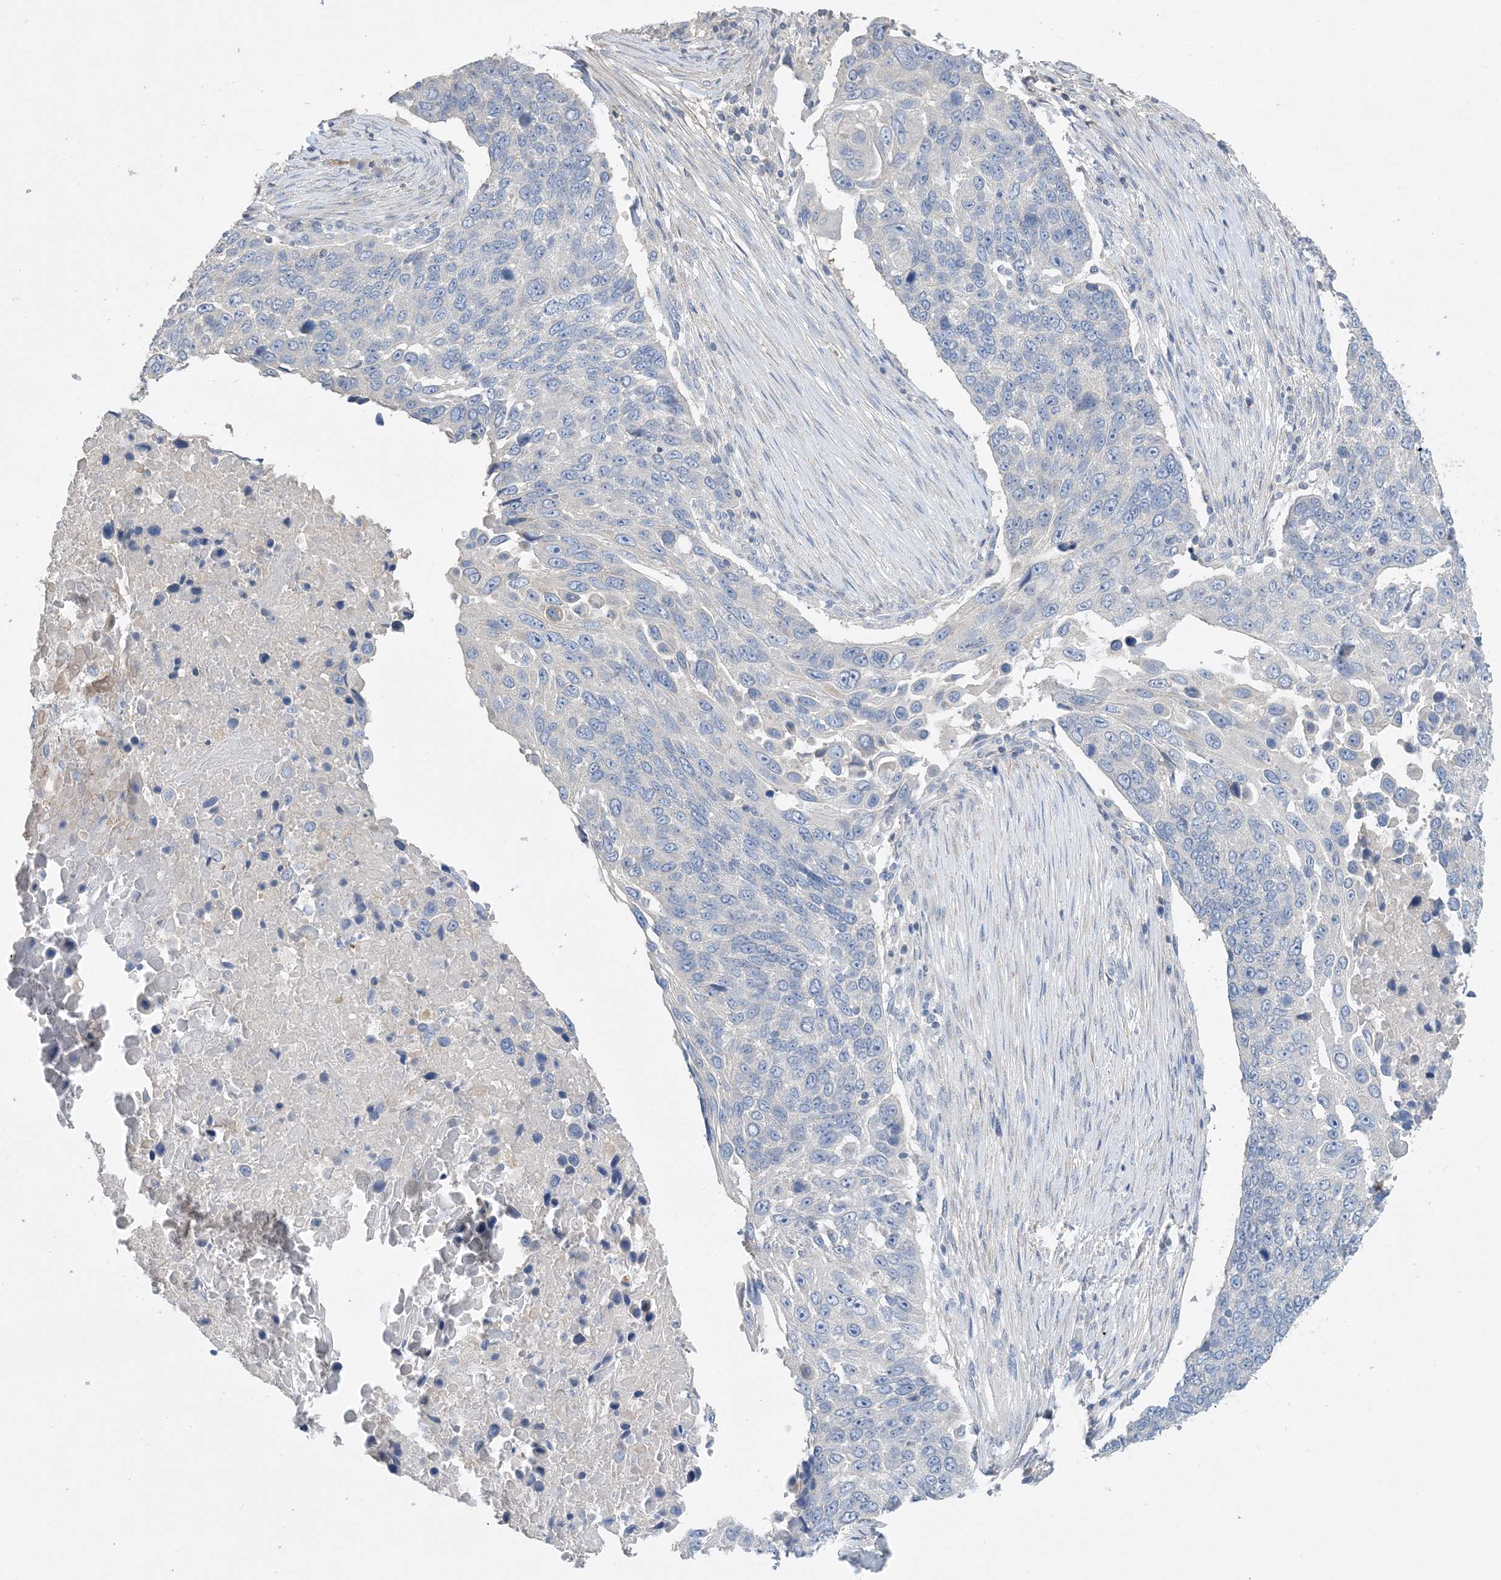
{"staining": {"intensity": "negative", "quantity": "none", "location": "none"}, "tissue": "lung cancer", "cell_type": "Tumor cells", "image_type": "cancer", "snomed": [{"axis": "morphology", "description": "Squamous cell carcinoma, NOS"}, {"axis": "topography", "description": "Lung"}], "caption": "Immunohistochemical staining of lung cancer (squamous cell carcinoma) exhibits no significant staining in tumor cells.", "gene": "KPRP", "patient": {"sex": "male", "age": 66}}